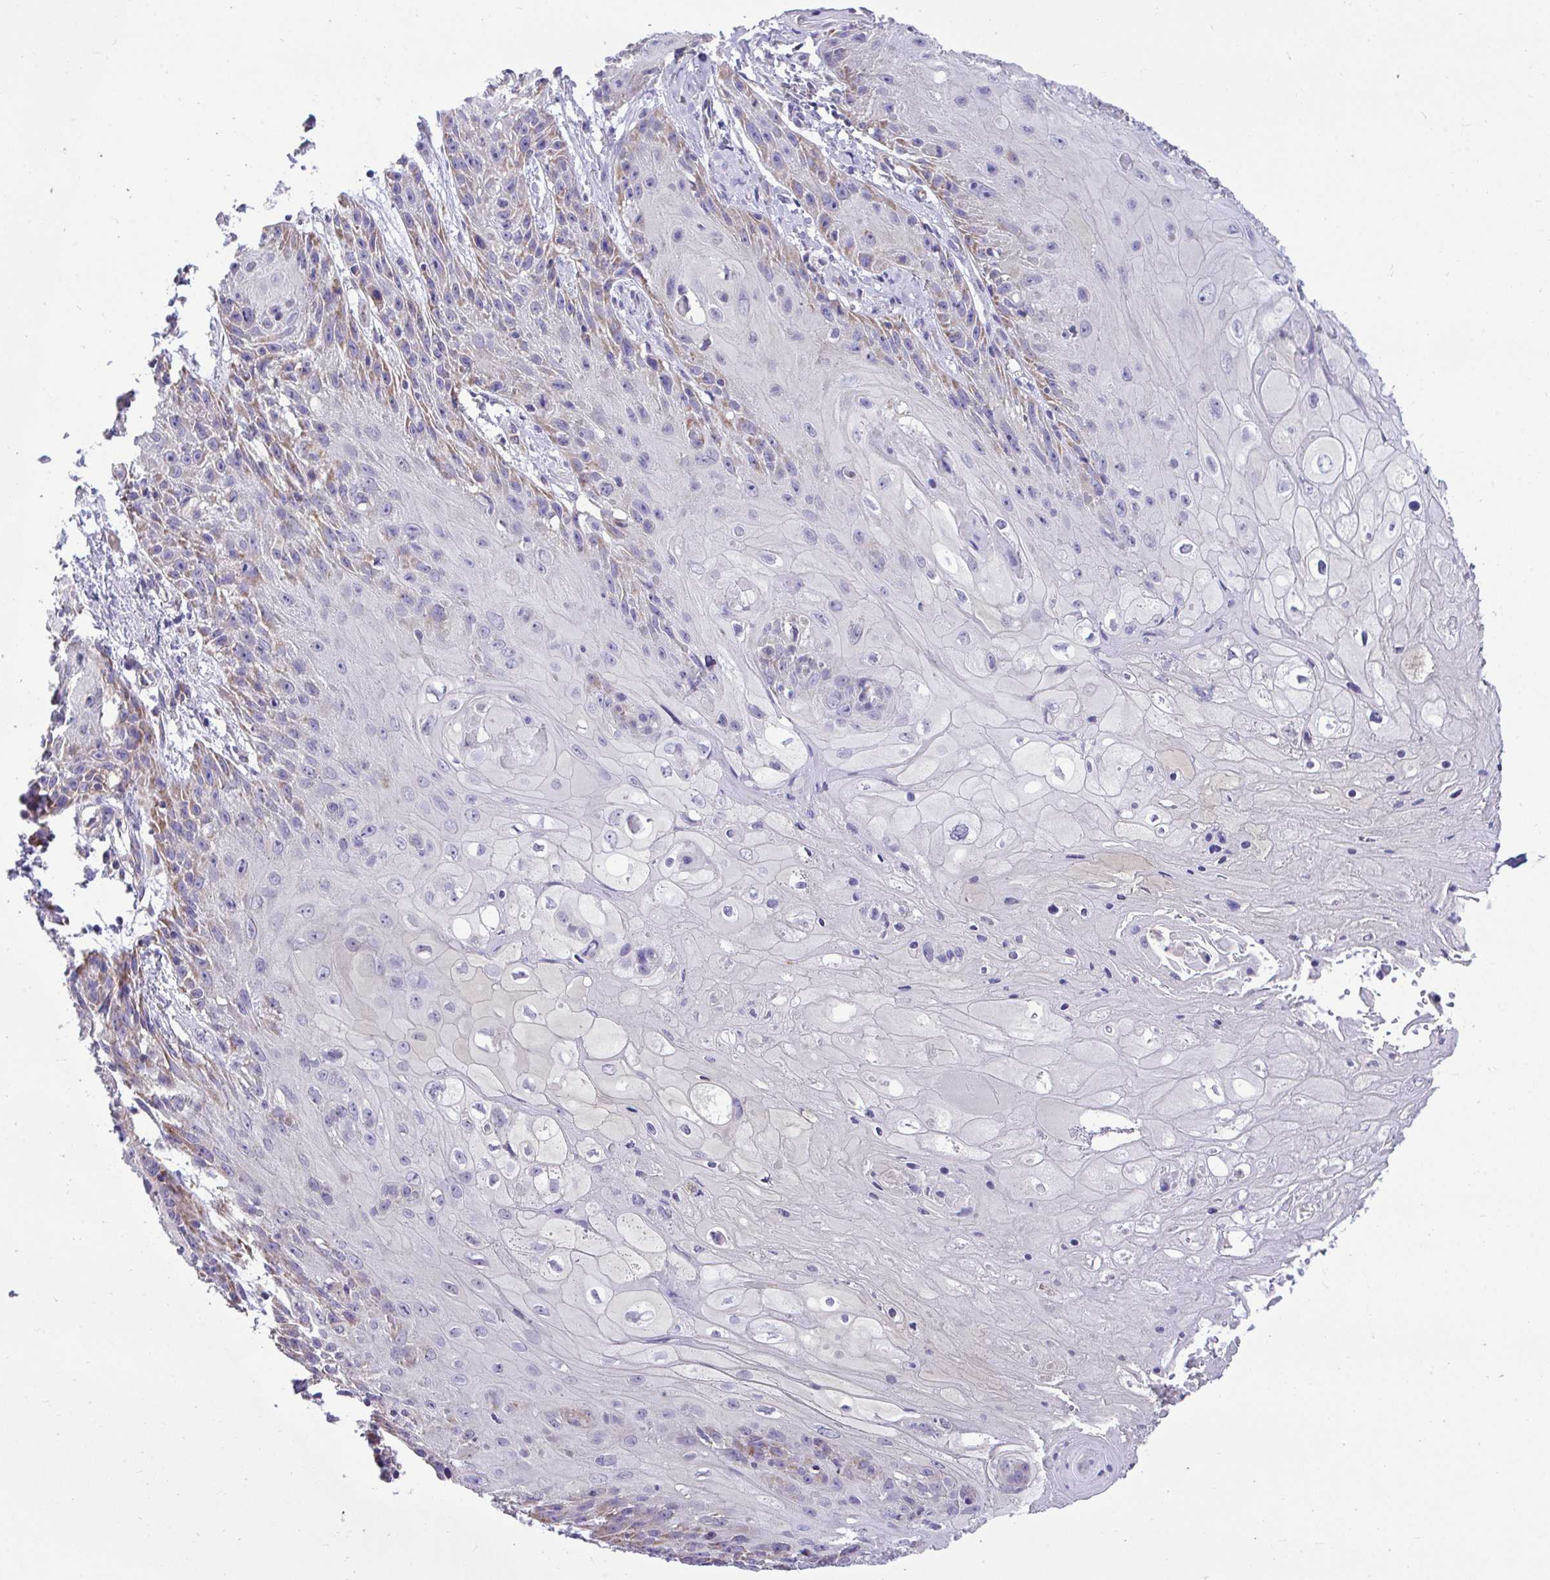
{"staining": {"intensity": "weak", "quantity": "<25%", "location": "cytoplasmic/membranous"}, "tissue": "skin cancer", "cell_type": "Tumor cells", "image_type": "cancer", "snomed": [{"axis": "morphology", "description": "Squamous cell carcinoma, NOS"}, {"axis": "topography", "description": "Skin"}, {"axis": "topography", "description": "Vulva"}], "caption": "This image is of skin cancer (squamous cell carcinoma) stained with immunohistochemistry (IHC) to label a protein in brown with the nuclei are counter-stained blue. There is no expression in tumor cells. (Stains: DAB IHC with hematoxylin counter stain, Microscopy: brightfield microscopy at high magnification).", "gene": "SARS2", "patient": {"sex": "female", "age": 76}}